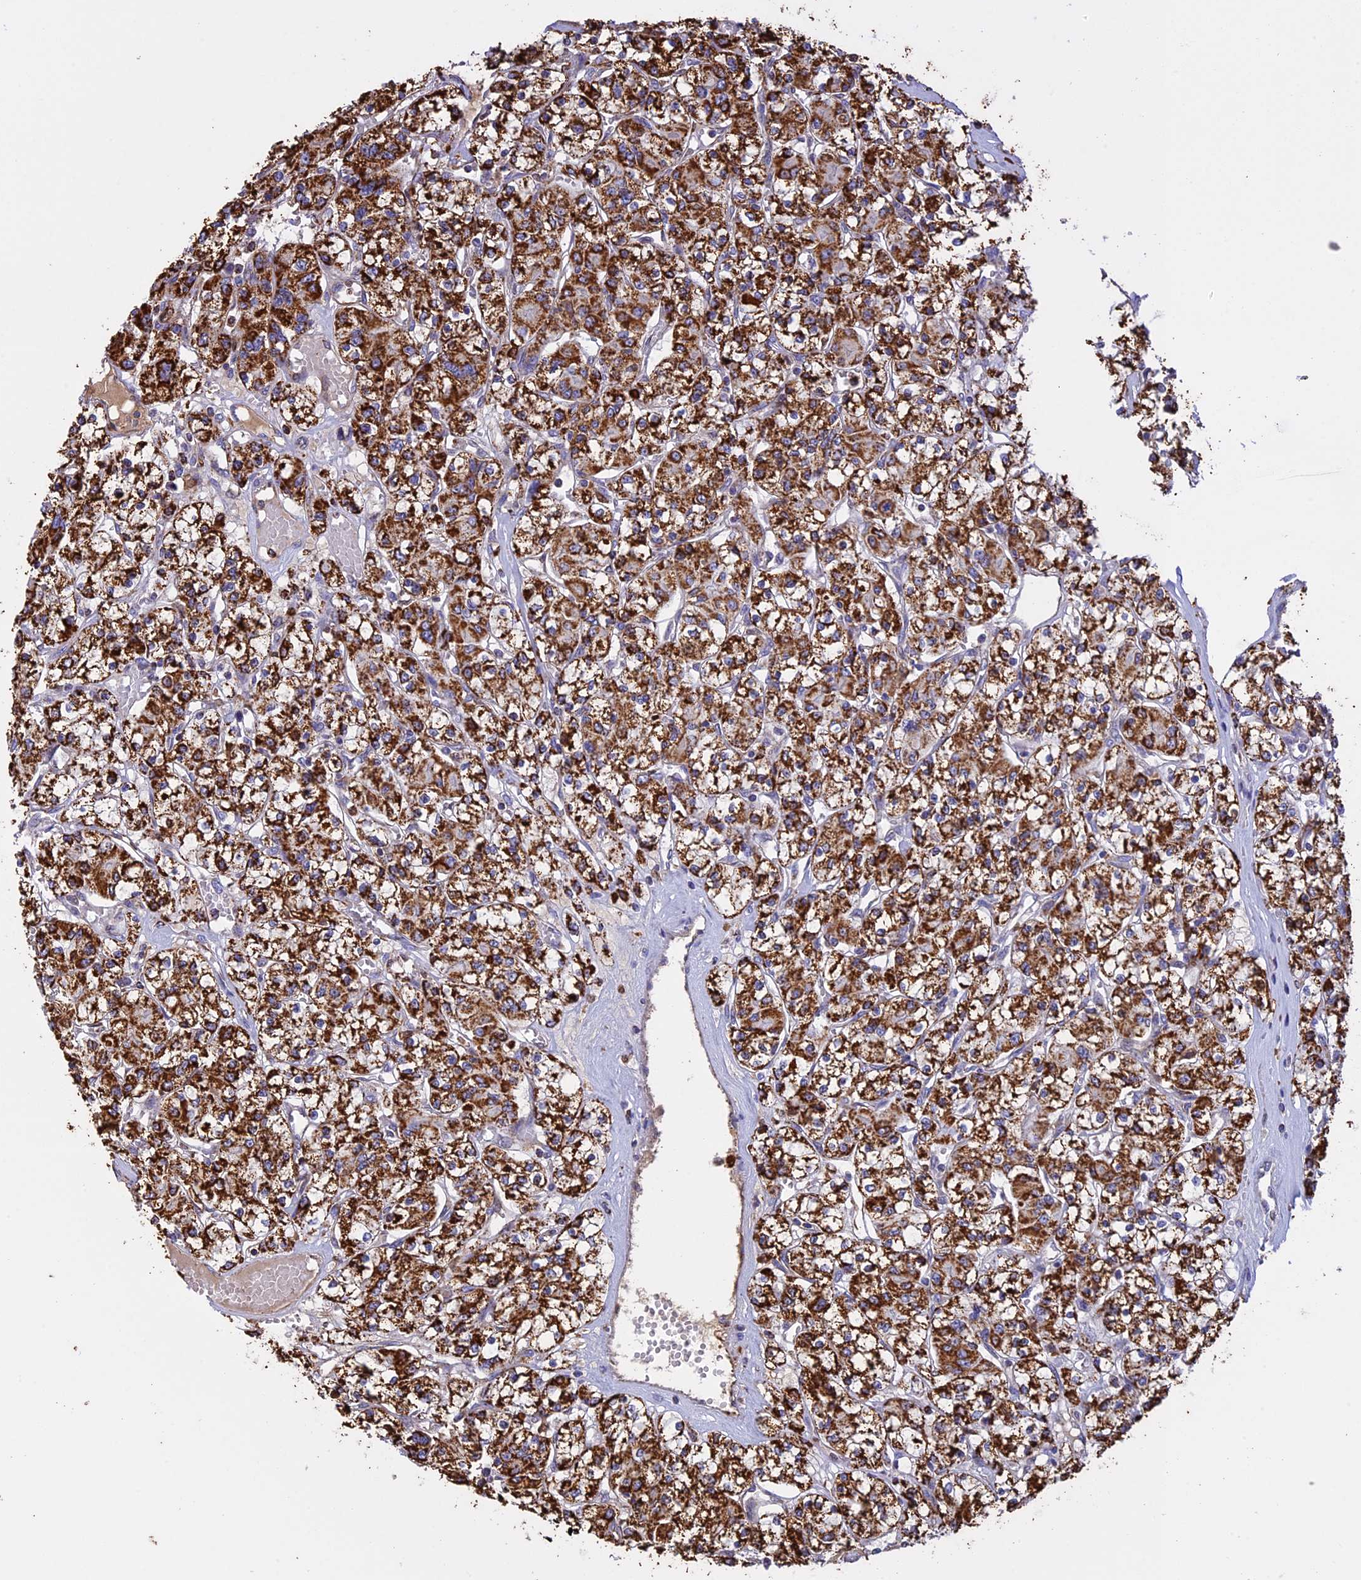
{"staining": {"intensity": "strong", "quantity": ">75%", "location": "cytoplasmic/membranous"}, "tissue": "renal cancer", "cell_type": "Tumor cells", "image_type": "cancer", "snomed": [{"axis": "morphology", "description": "Adenocarcinoma, NOS"}, {"axis": "topography", "description": "Kidney"}], "caption": "Immunohistochemical staining of human renal cancer (adenocarcinoma) reveals strong cytoplasmic/membranous protein positivity in about >75% of tumor cells.", "gene": "KCNG1", "patient": {"sex": "female", "age": 59}}